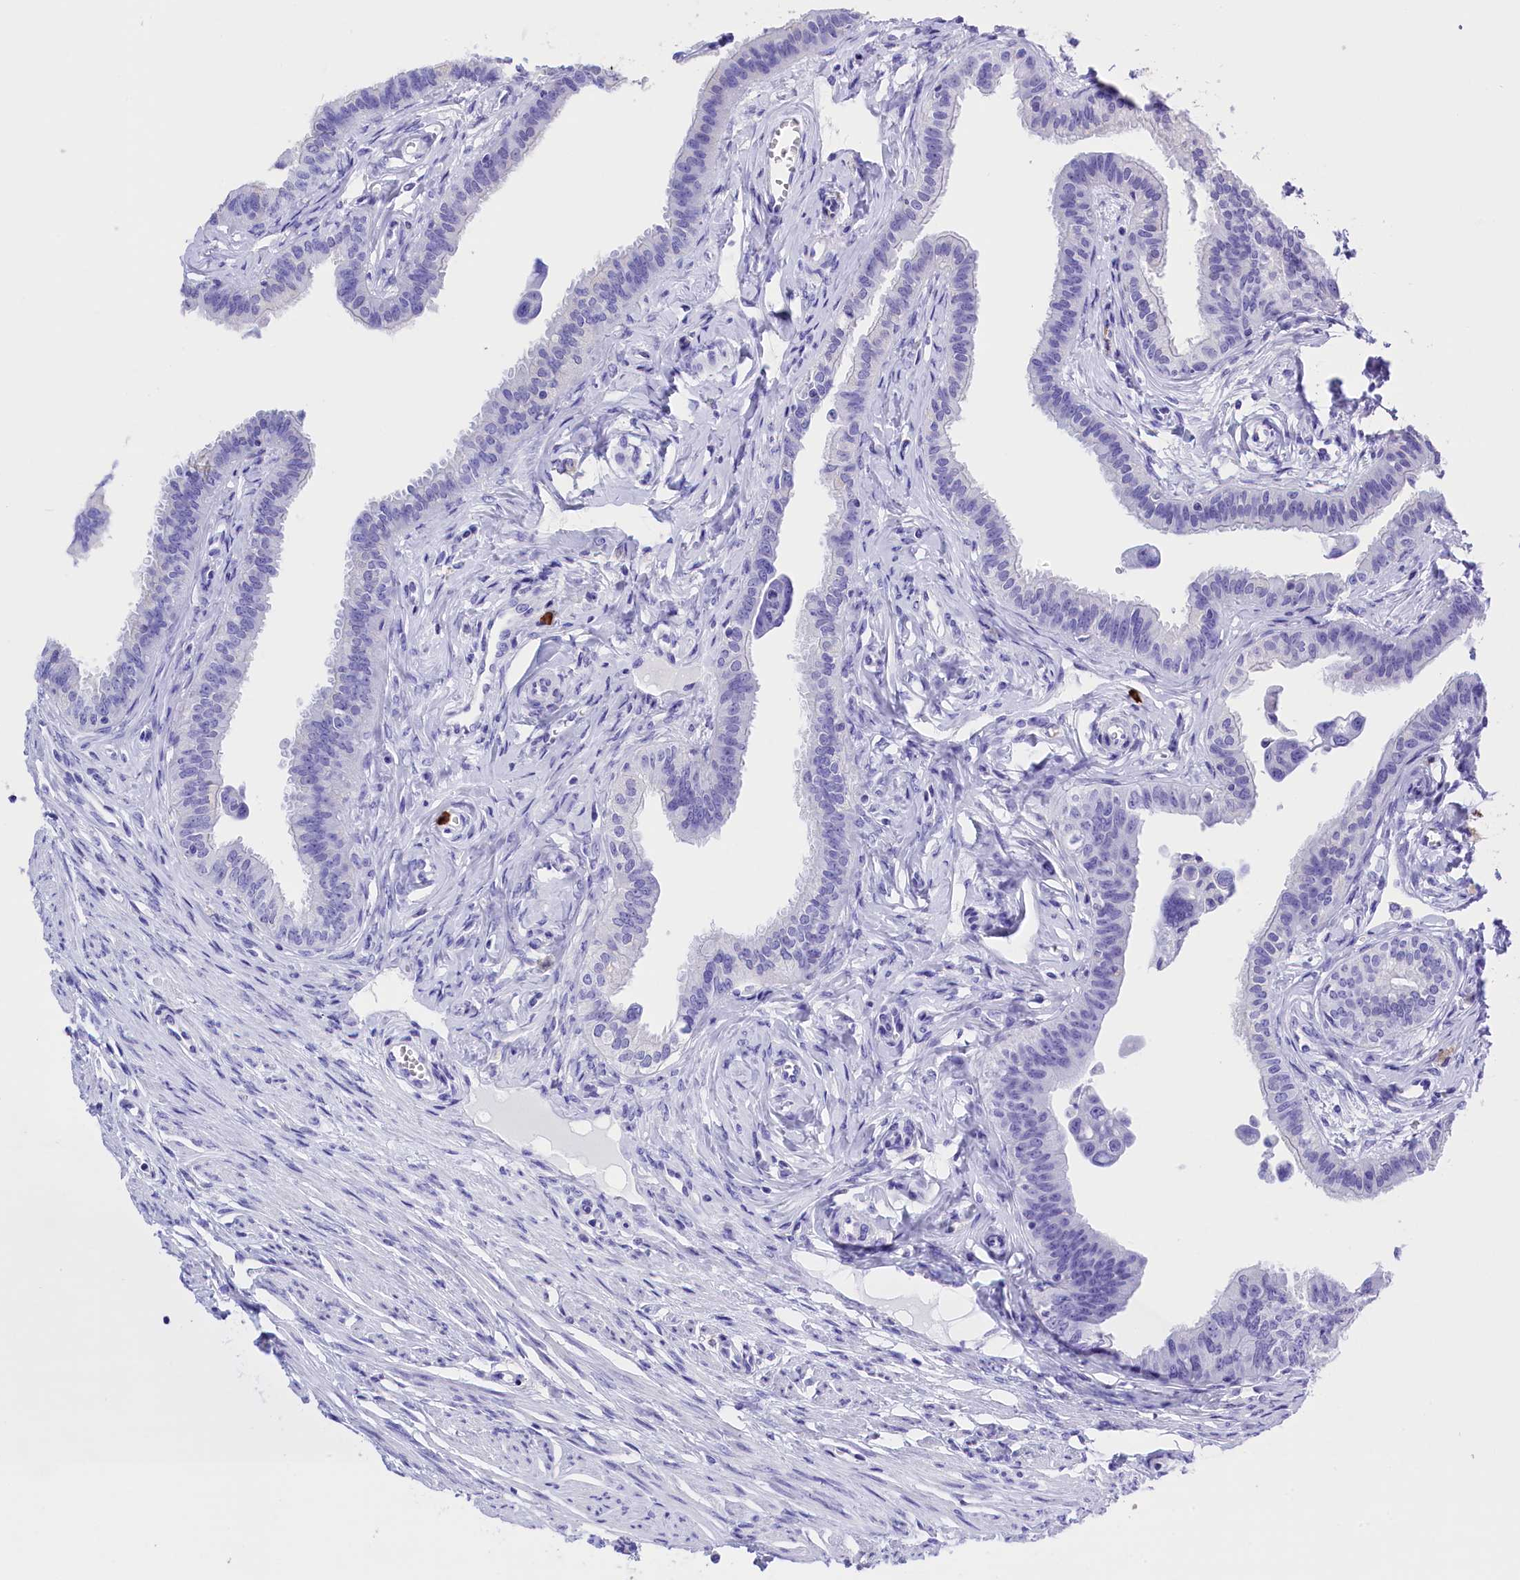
{"staining": {"intensity": "negative", "quantity": "none", "location": "none"}, "tissue": "fallopian tube", "cell_type": "Glandular cells", "image_type": "normal", "snomed": [{"axis": "morphology", "description": "Normal tissue, NOS"}, {"axis": "morphology", "description": "Carcinoma, NOS"}, {"axis": "topography", "description": "Fallopian tube"}, {"axis": "topography", "description": "Ovary"}], "caption": "There is no significant staining in glandular cells of fallopian tube. Nuclei are stained in blue.", "gene": "CLC", "patient": {"sex": "female", "age": 59}}